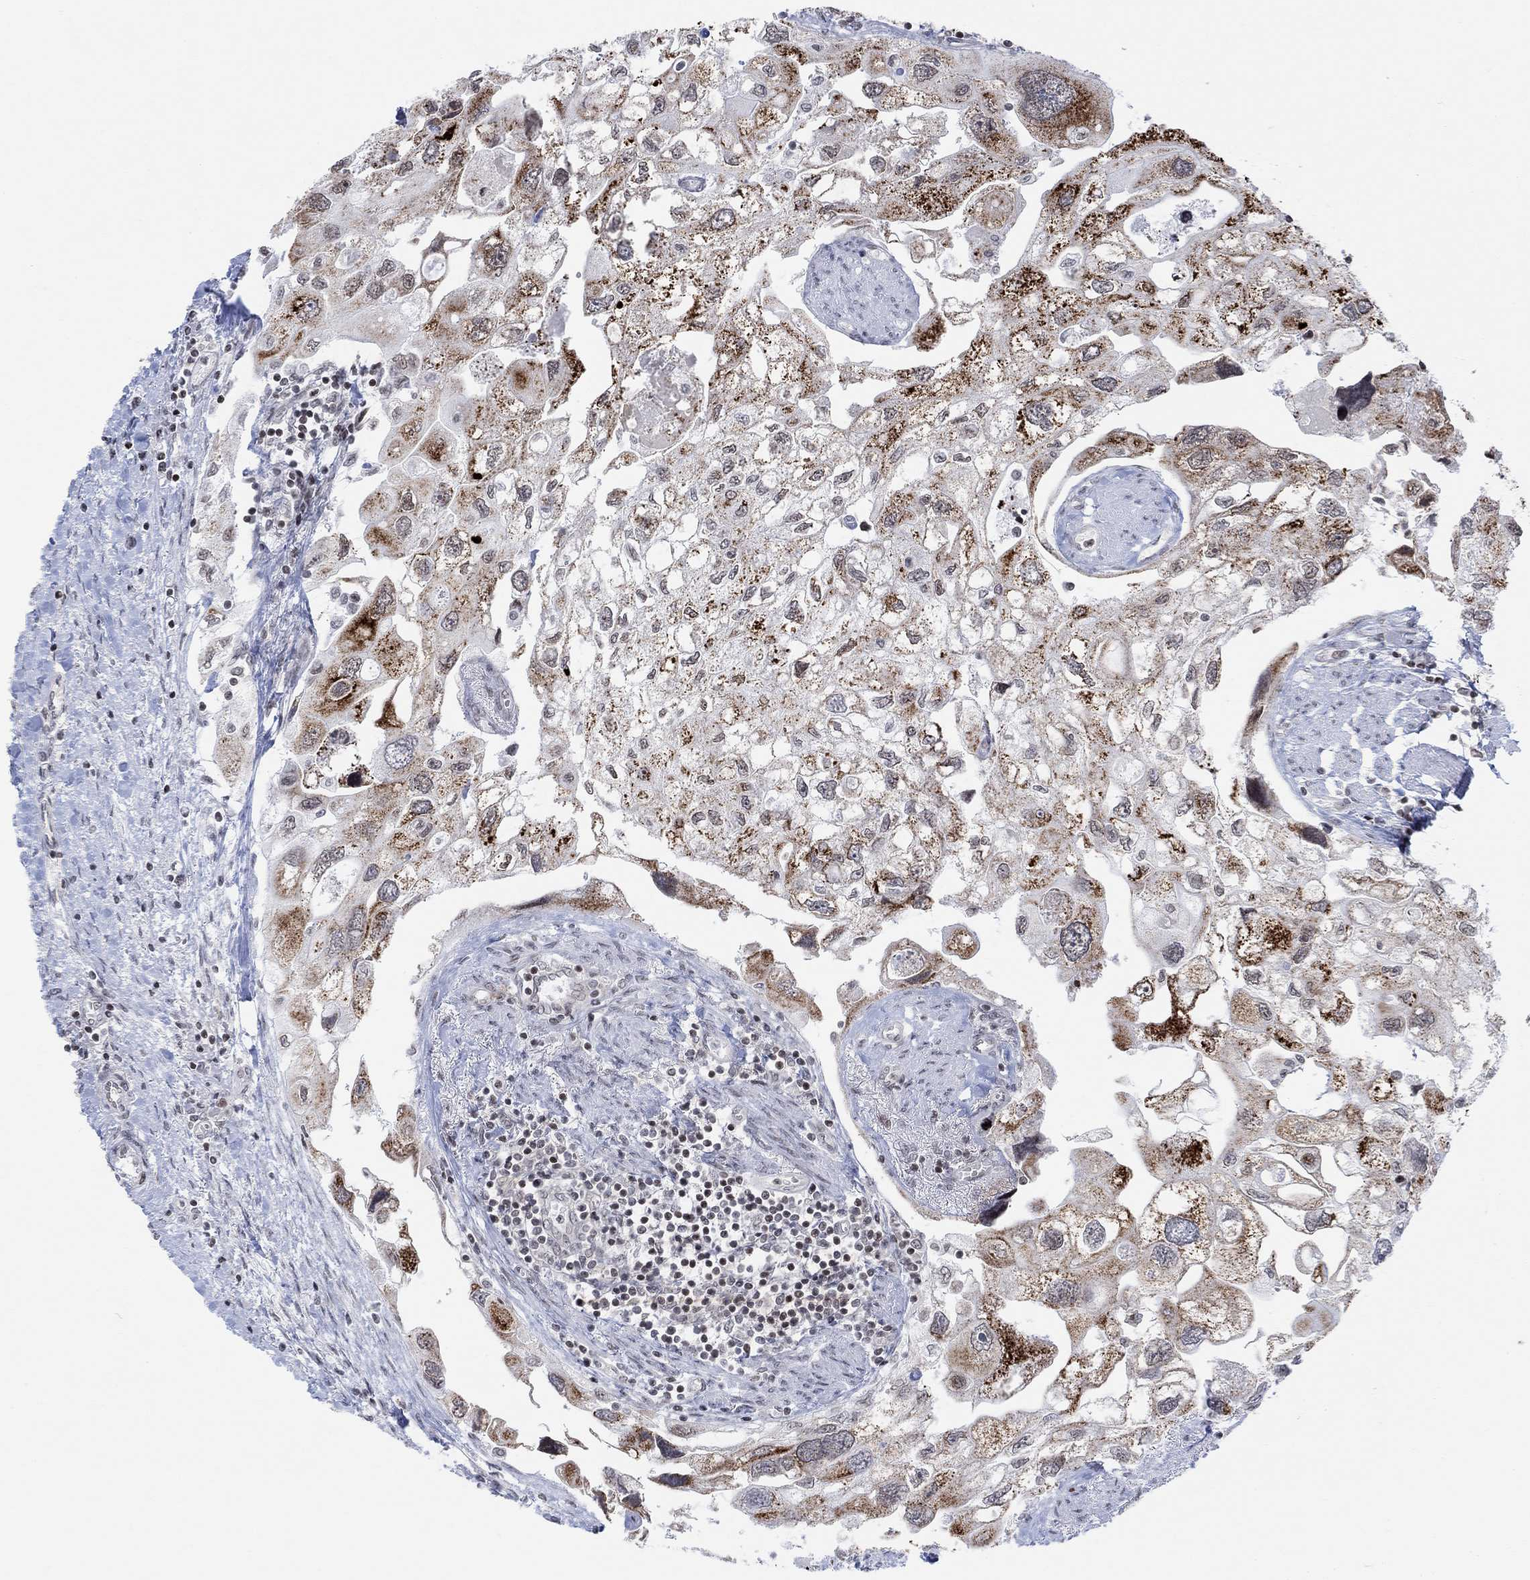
{"staining": {"intensity": "strong", "quantity": "25%-75%", "location": "cytoplasmic/membranous"}, "tissue": "urothelial cancer", "cell_type": "Tumor cells", "image_type": "cancer", "snomed": [{"axis": "morphology", "description": "Urothelial carcinoma, High grade"}, {"axis": "topography", "description": "Urinary bladder"}], "caption": "Protein positivity by immunohistochemistry displays strong cytoplasmic/membranous expression in about 25%-75% of tumor cells in urothelial carcinoma (high-grade).", "gene": "ABHD14A", "patient": {"sex": "male", "age": 59}}